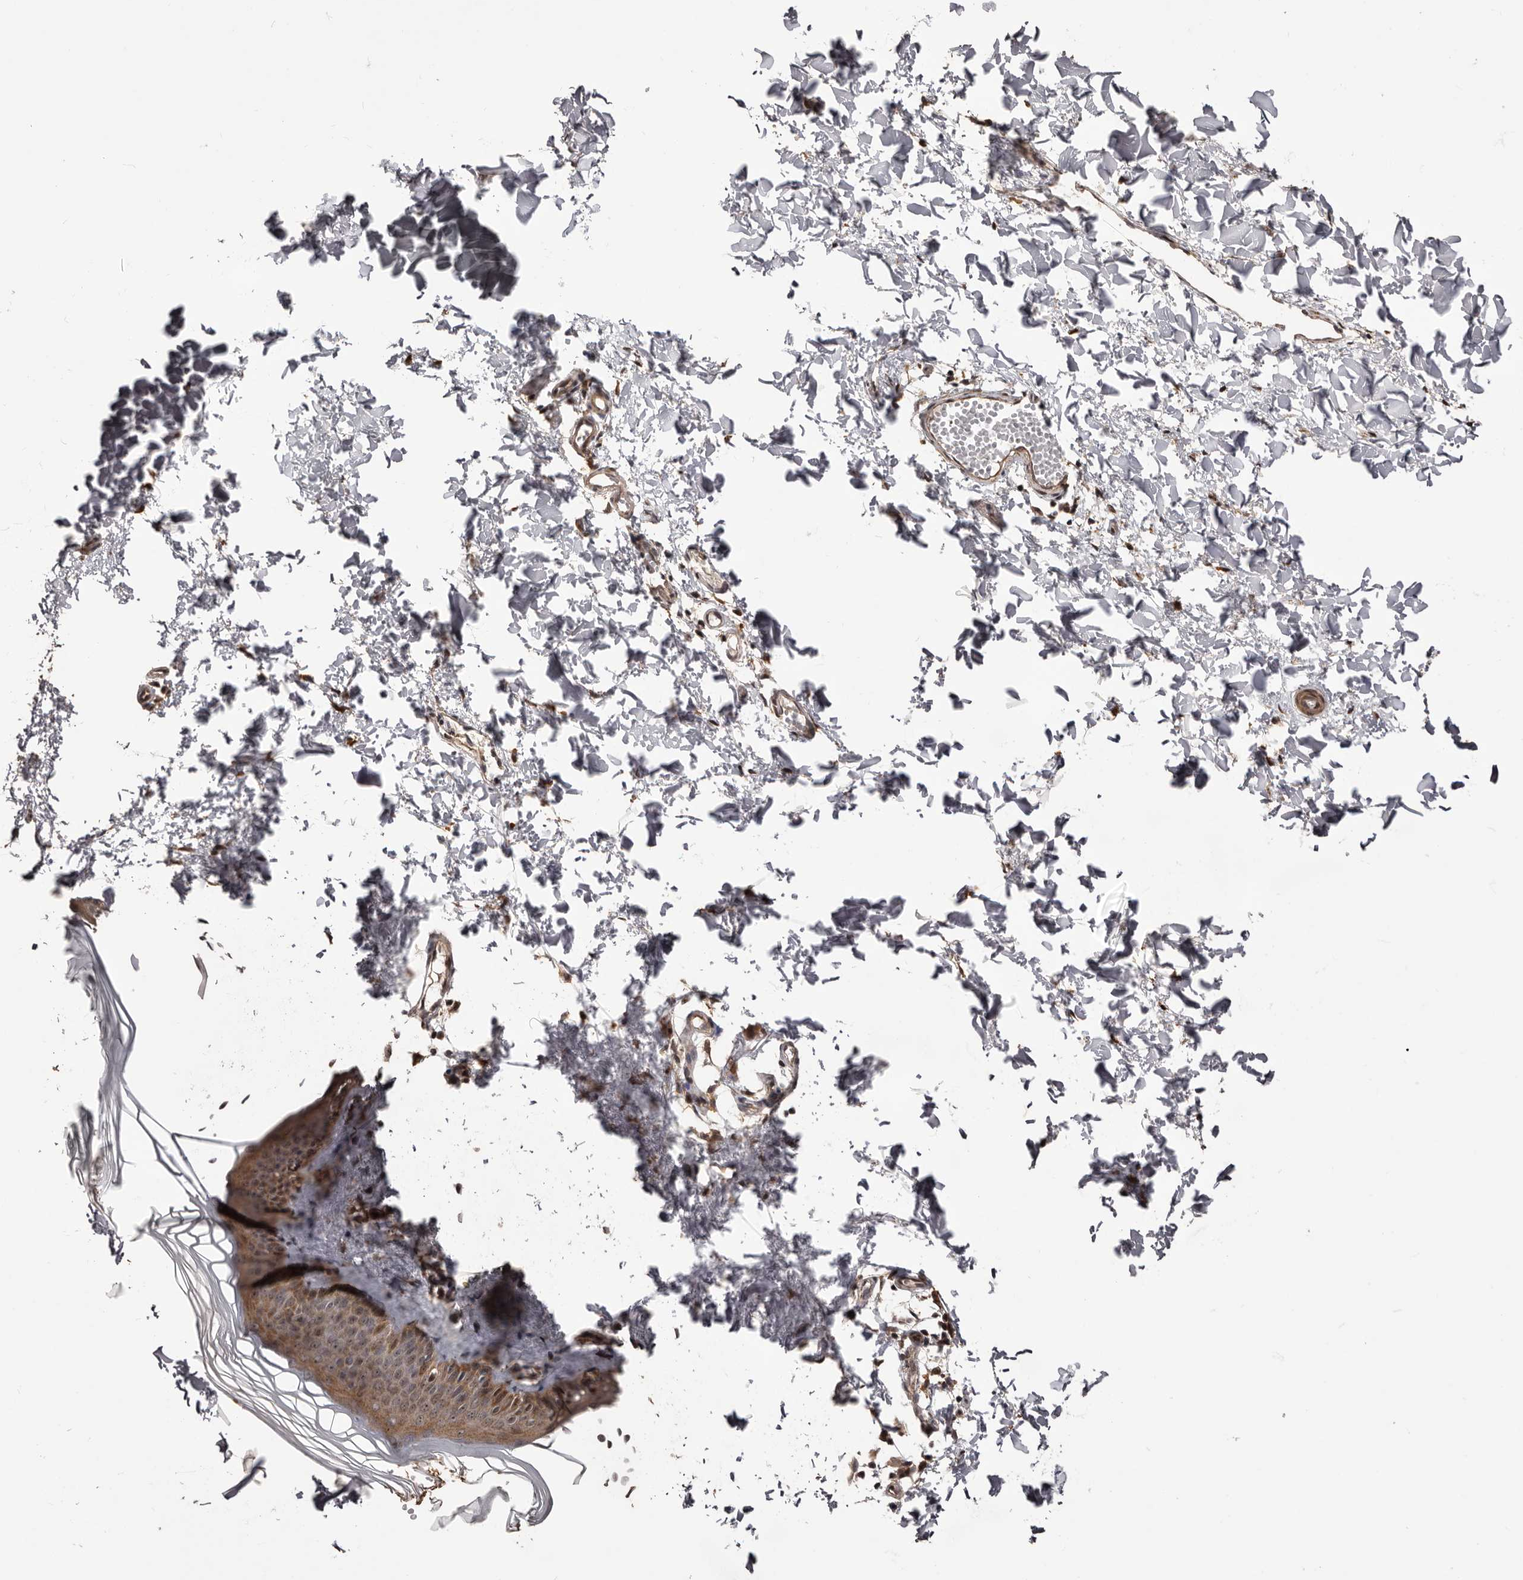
{"staining": {"intensity": "moderate", "quantity": "25%-75%", "location": "cytoplasmic/membranous,nuclear"}, "tissue": "skin", "cell_type": "Keratinocytes", "image_type": "normal", "snomed": [{"axis": "morphology", "description": "Normal tissue, NOS"}, {"axis": "topography", "description": "Skin"}], "caption": "The image displays a brown stain indicating the presence of a protein in the cytoplasmic/membranous,nuclear of keratinocytes in skin. (DAB IHC, brown staining for protein, blue staining for nuclei).", "gene": "ZCCHC7", "patient": {"sex": "female", "age": 27}}